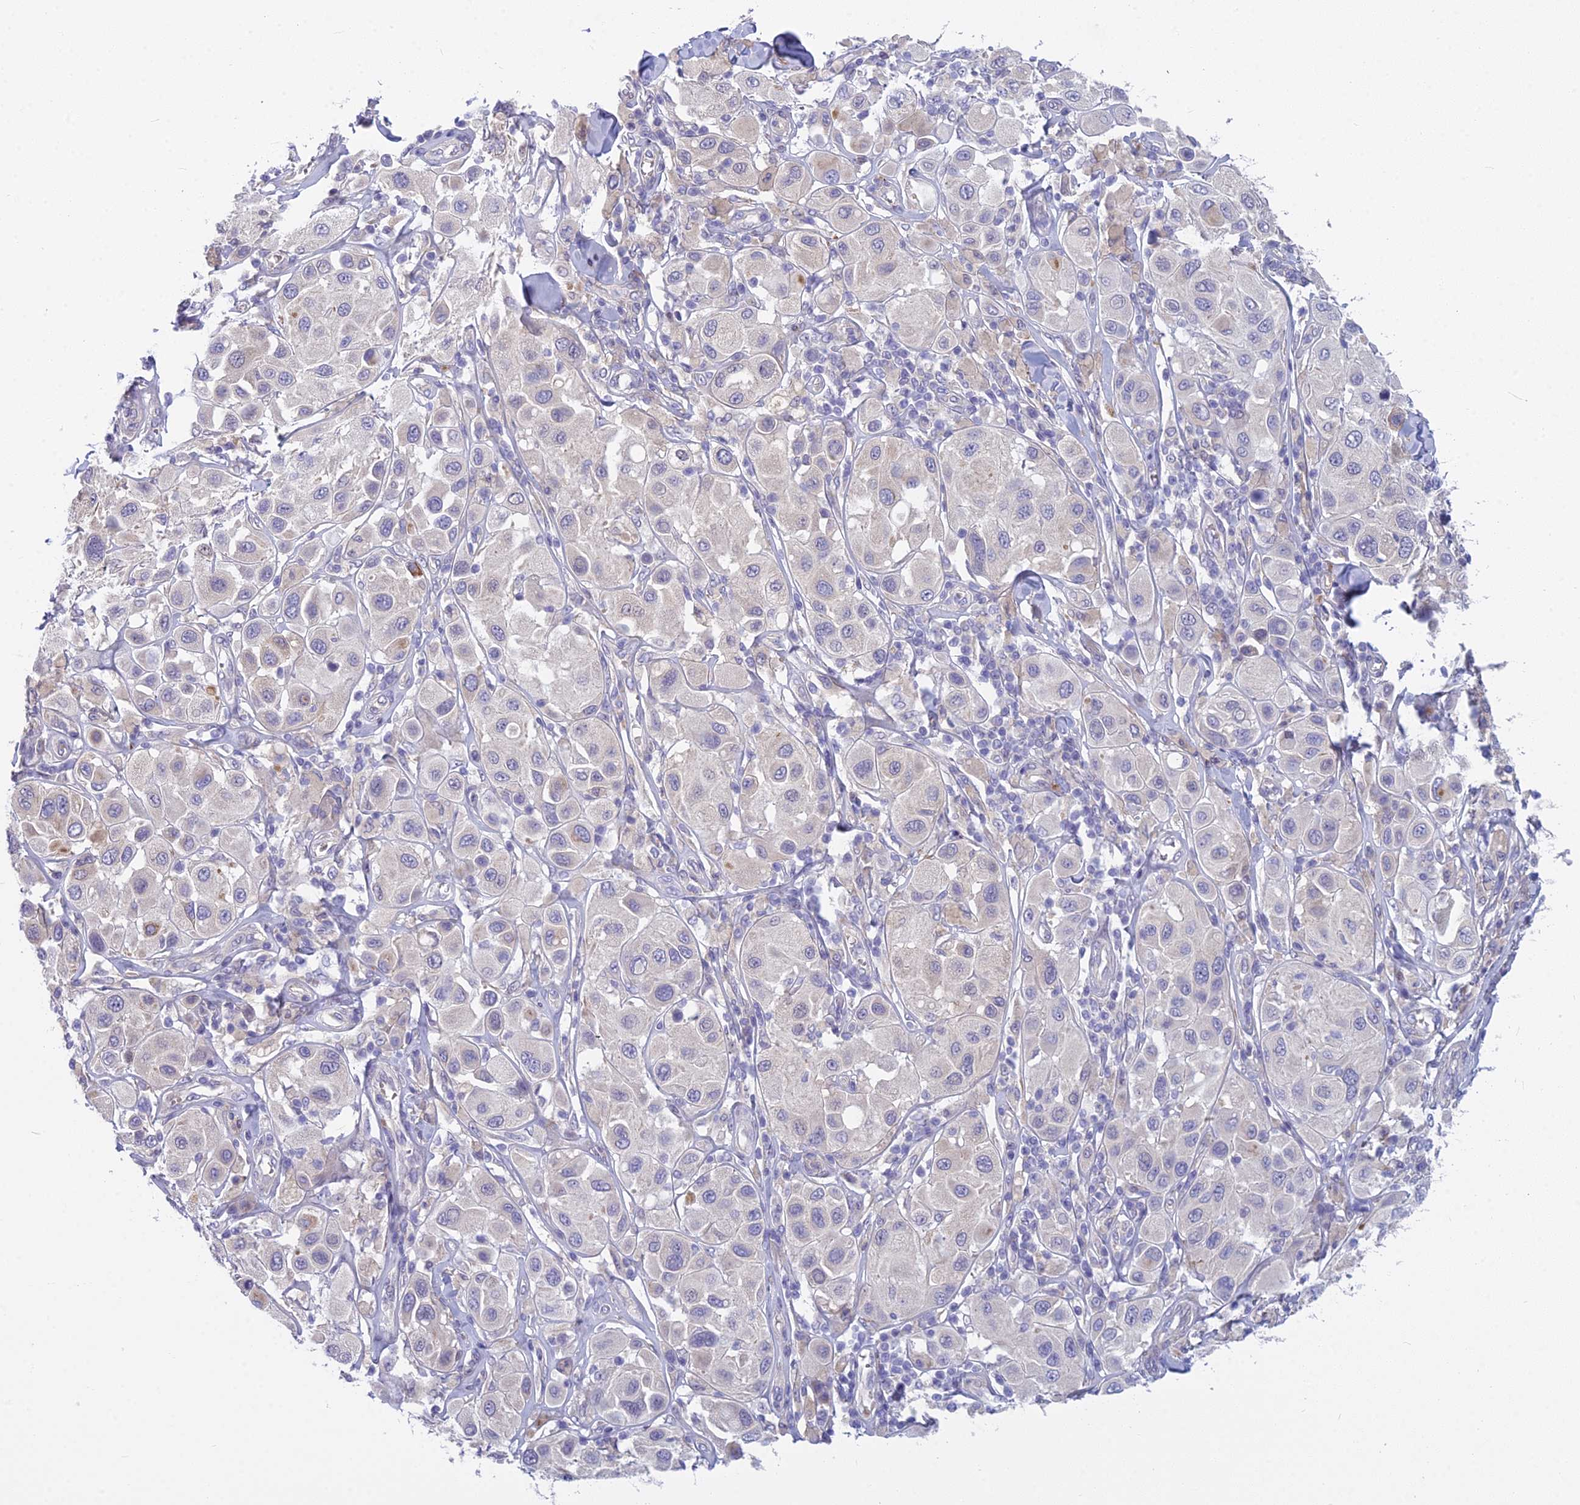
{"staining": {"intensity": "negative", "quantity": "none", "location": "none"}, "tissue": "melanoma", "cell_type": "Tumor cells", "image_type": "cancer", "snomed": [{"axis": "morphology", "description": "Malignant melanoma, Metastatic site"}, {"axis": "topography", "description": "Skin"}], "caption": "The histopathology image demonstrates no significant staining in tumor cells of melanoma.", "gene": "PCDHB14", "patient": {"sex": "male", "age": 41}}